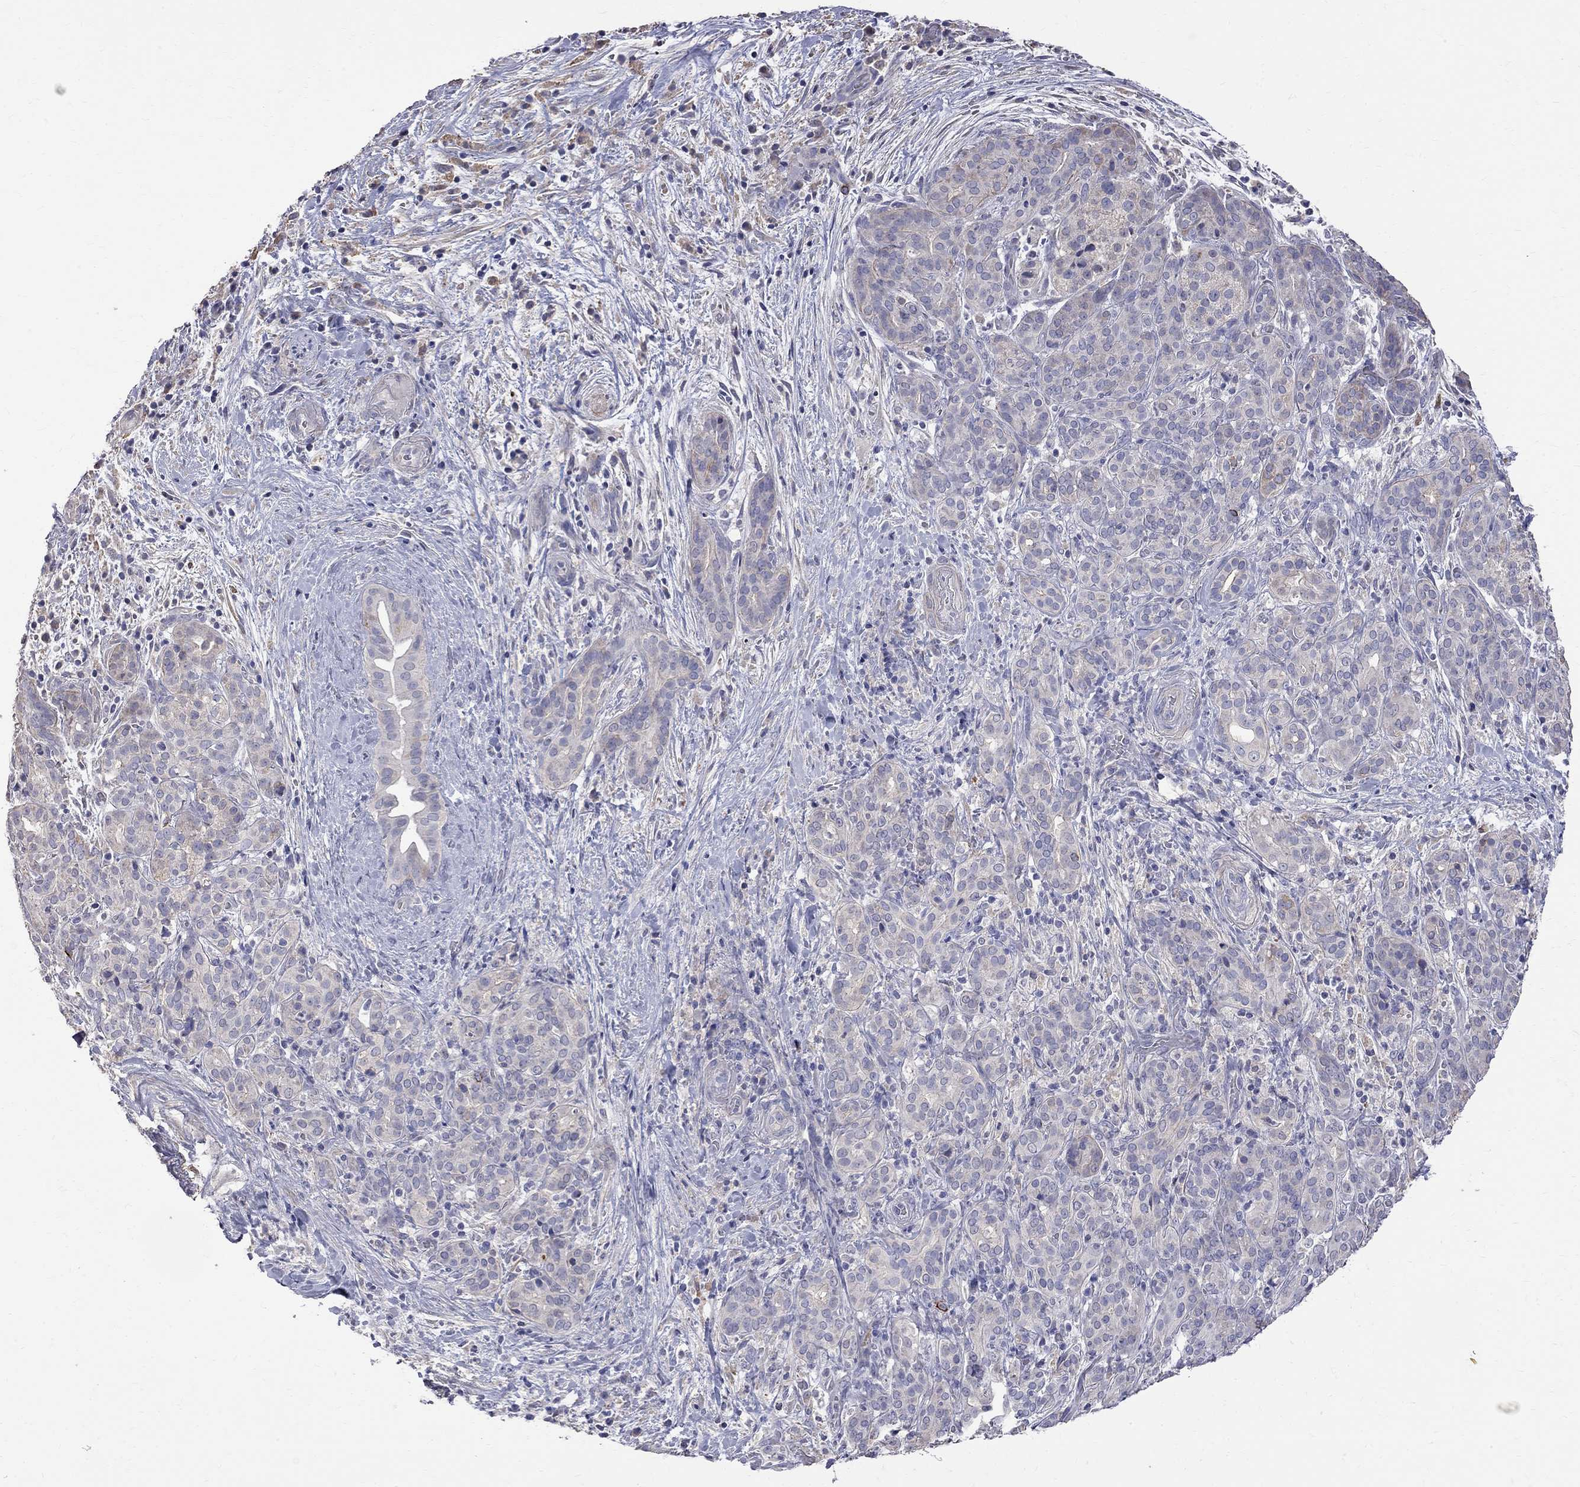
{"staining": {"intensity": "negative", "quantity": "none", "location": "none"}, "tissue": "pancreatic cancer", "cell_type": "Tumor cells", "image_type": "cancer", "snomed": [{"axis": "morphology", "description": "Adenocarcinoma, NOS"}, {"axis": "topography", "description": "Pancreas"}], "caption": "The micrograph demonstrates no significant positivity in tumor cells of pancreatic cancer (adenocarcinoma).", "gene": "CKAP2", "patient": {"sex": "male", "age": 44}}